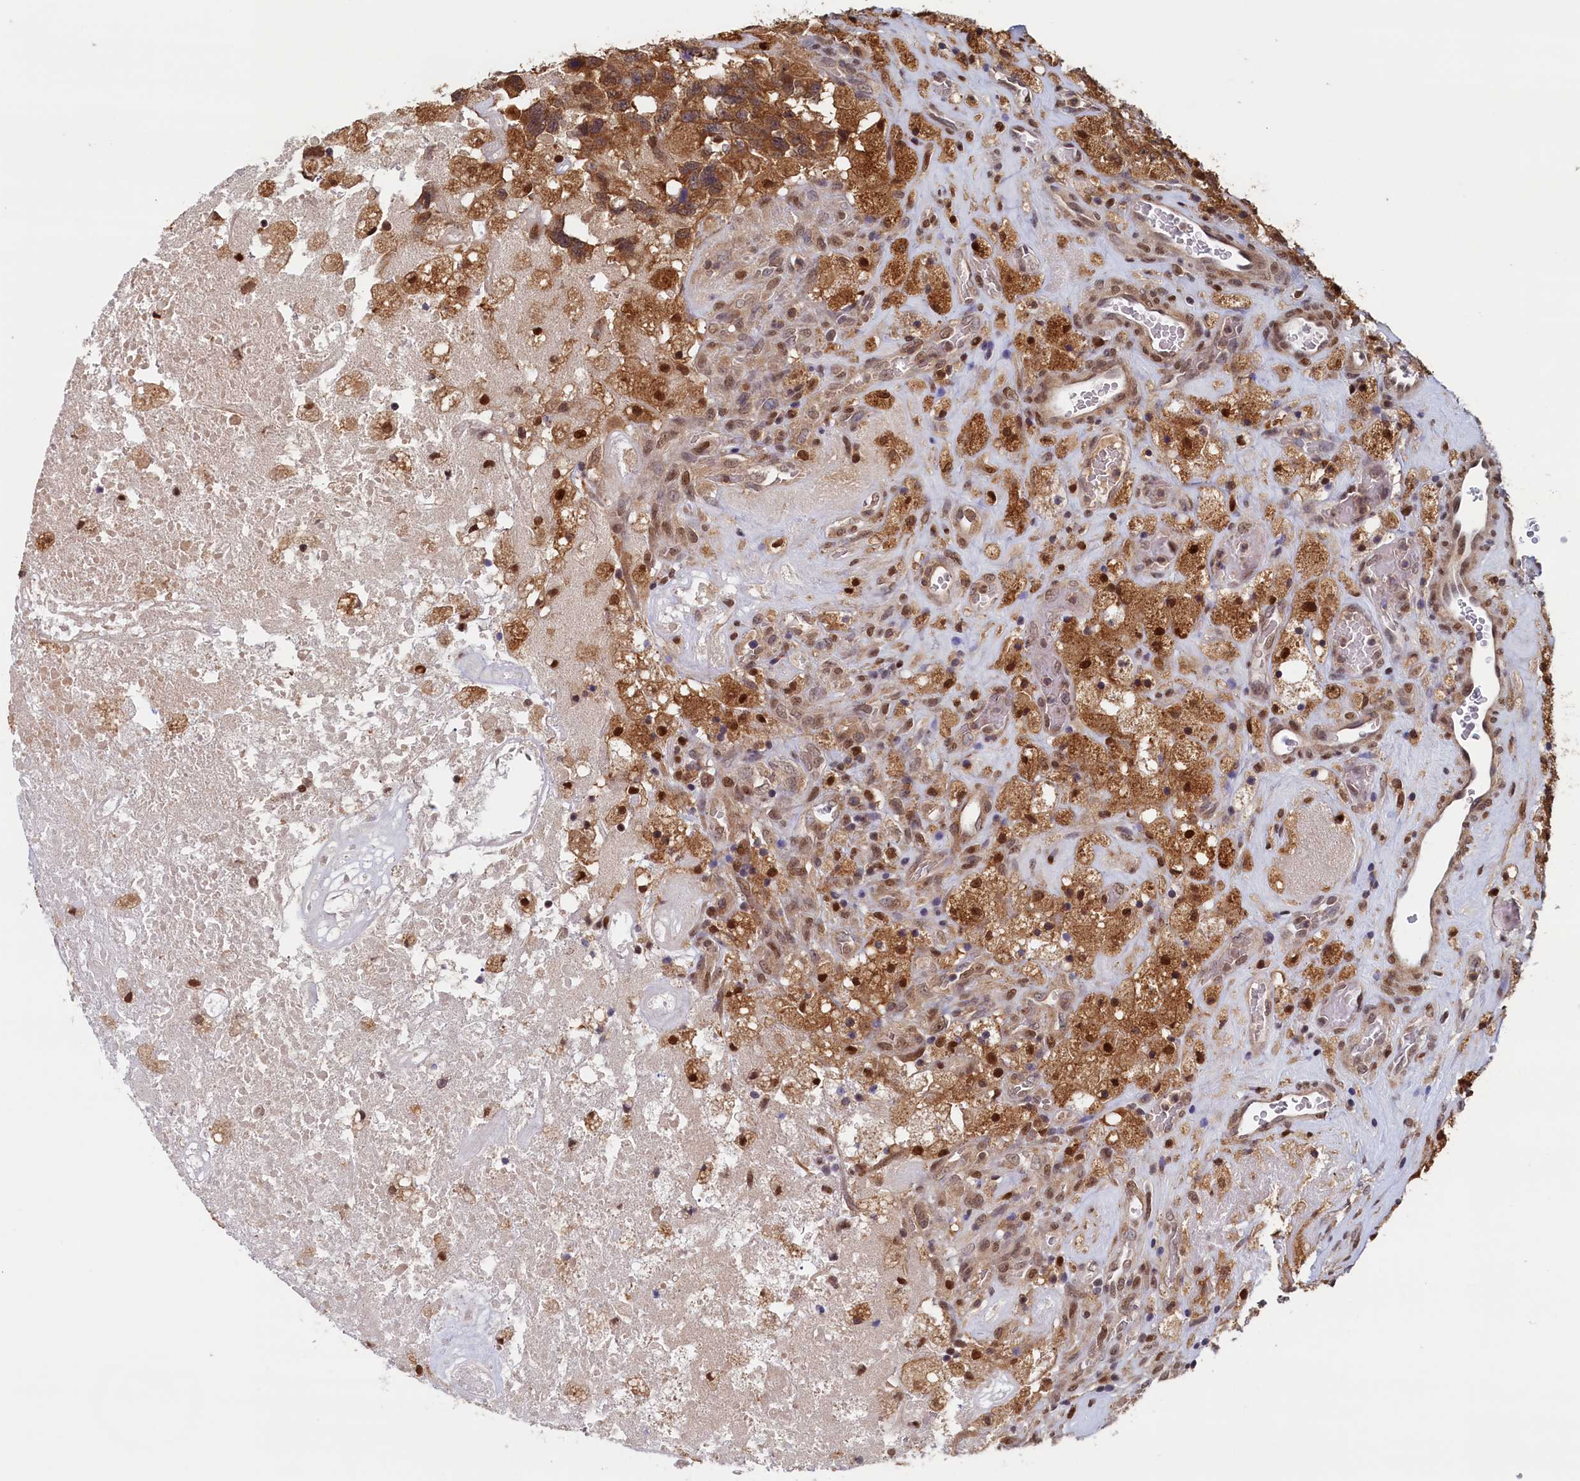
{"staining": {"intensity": "moderate", "quantity": ">75%", "location": "cytoplasmic/membranous,nuclear"}, "tissue": "glioma", "cell_type": "Tumor cells", "image_type": "cancer", "snomed": [{"axis": "morphology", "description": "Glioma, malignant, High grade"}, {"axis": "topography", "description": "Brain"}], "caption": "A histopathology image of high-grade glioma (malignant) stained for a protein reveals moderate cytoplasmic/membranous and nuclear brown staining in tumor cells.", "gene": "AHCY", "patient": {"sex": "male", "age": 76}}